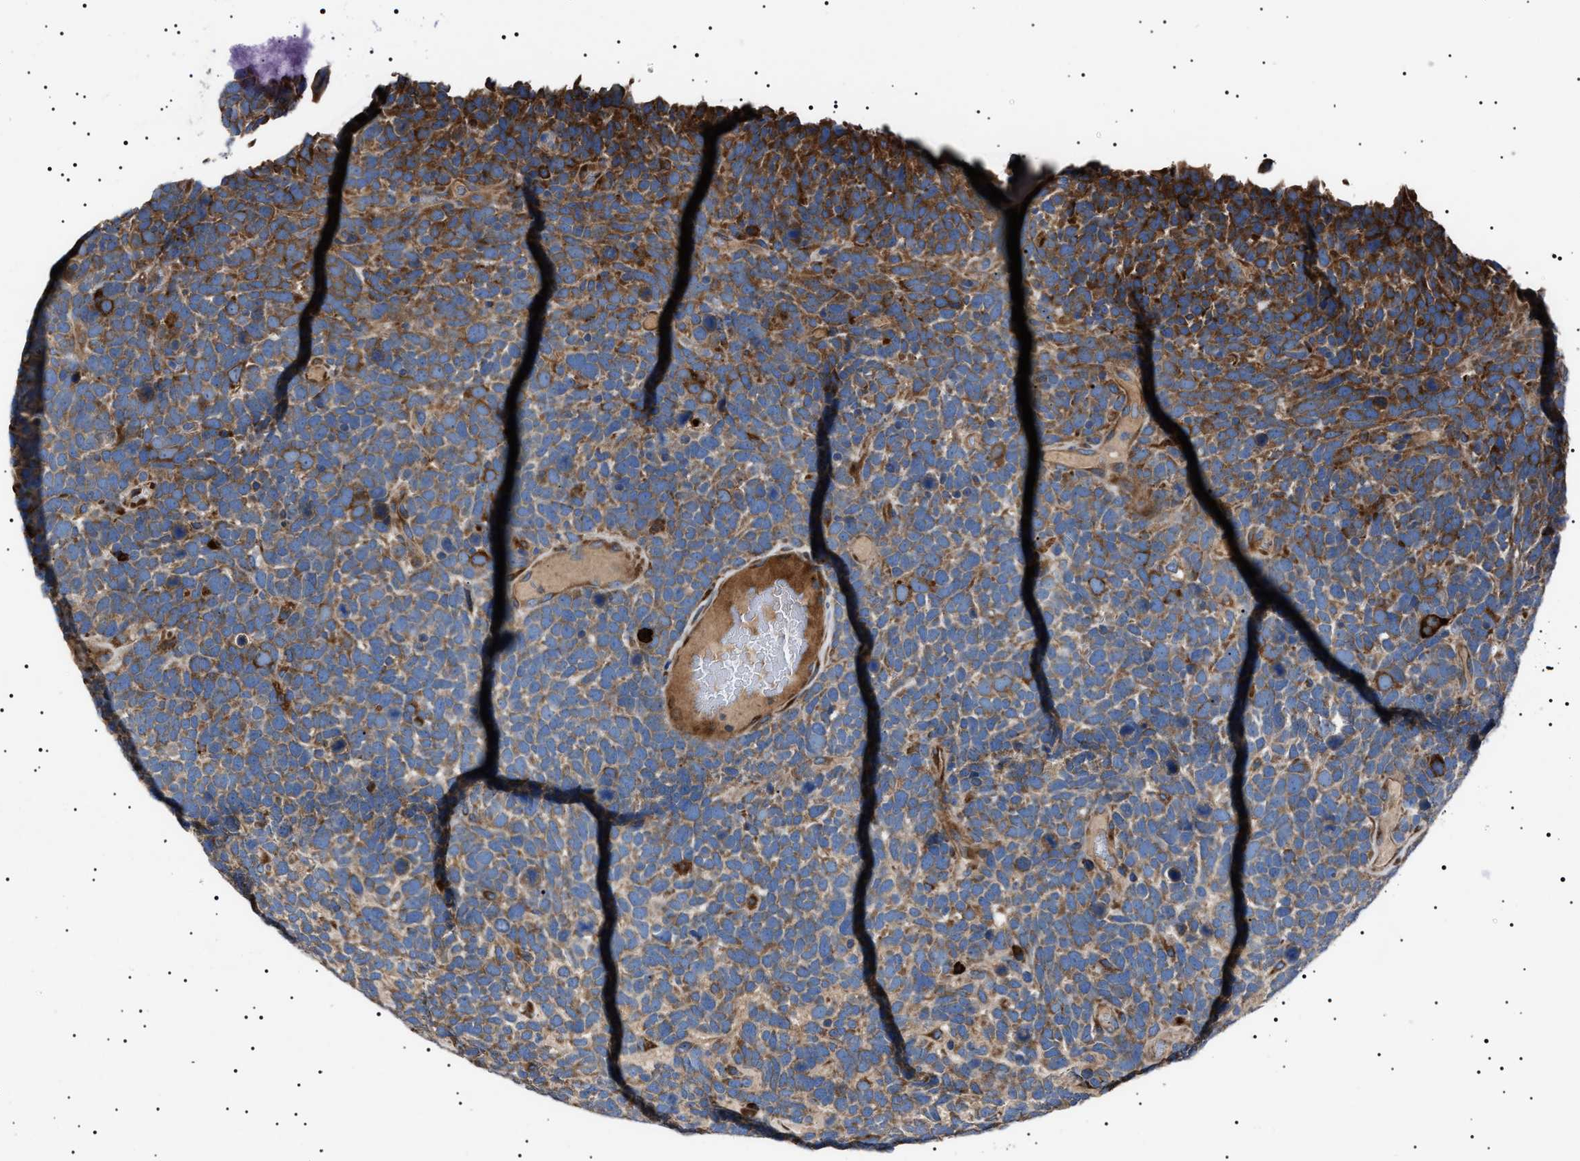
{"staining": {"intensity": "moderate", "quantity": ">75%", "location": "cytoplasmic/membranous"}, "tissue": "urothelial cancer", "cell_type": "Tumor cells", "image_type": "cancer", "snomed": [{"axis": "morphology", "description": "Urothelial carcinoma, High grade"}, {"axis": "topography", "description": "Urinary bladder"}], "caption": "About >75% of tumor cells in urothelial cancer show moderate cytoplasmic/membranous protein positivity as visualized by brown immunohistochemical staining.", "gene": "TOP1MT", "patient": {"sex": "female", "age": 82}}